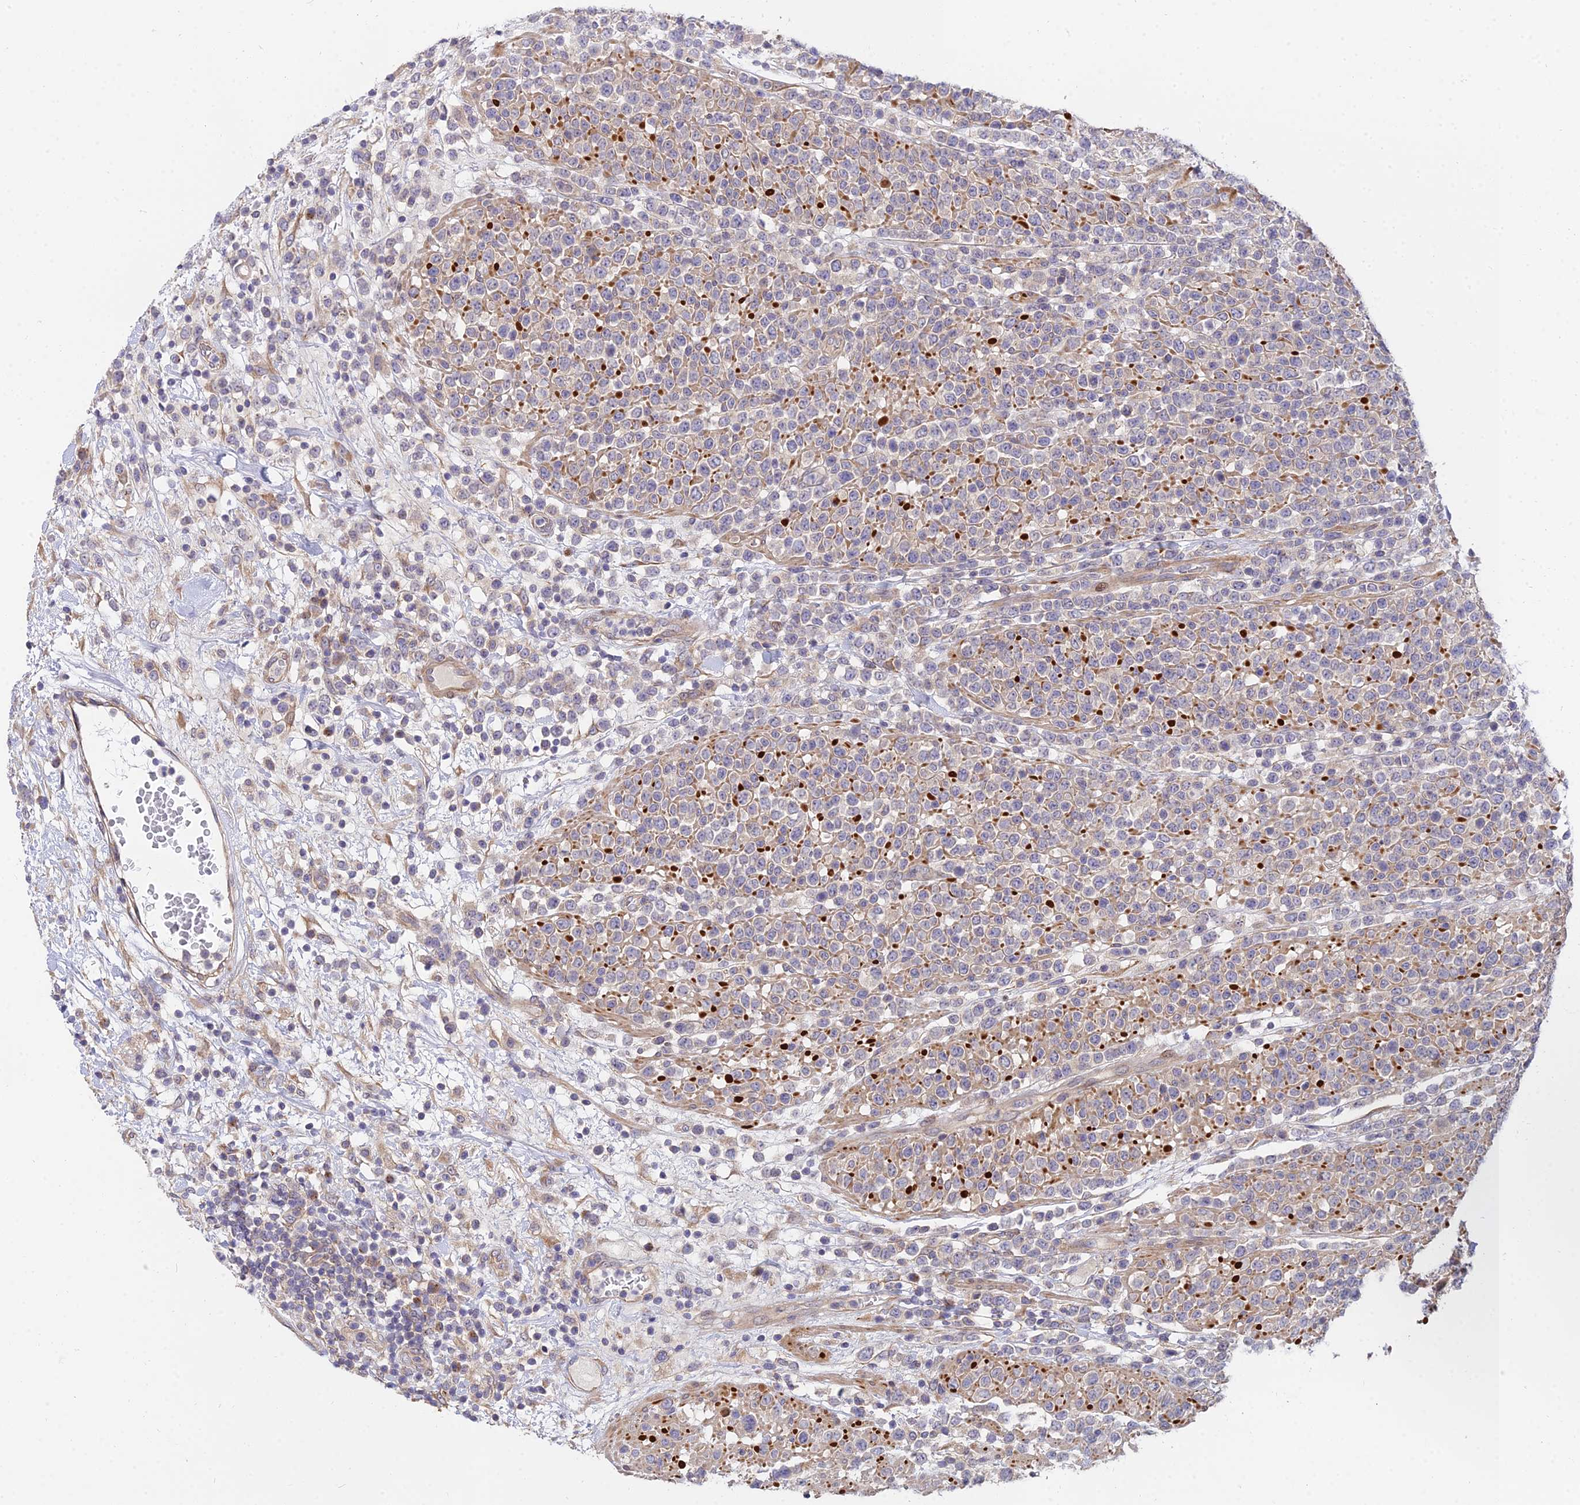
{"staining": {"intensity": "negative", "quantity": "none", "location": "none"}, "tissue": "lymphoma", "cell_type": "Tumor cells", "image_type": "cancer", "snomed": [{"axis": "morphology", "description": "Malignant lymphoma, non-Hodgkin's type, High grade"}, {"axis": "topography", "description": "Colon"}], "caption": "A micrograph of human malignant lymphoma, non-Hodgkin's type (high-grade) is negative for staining in tumor cells.", "gene": "ARL8B", "patient": {"sex": "female", "age": 53}}